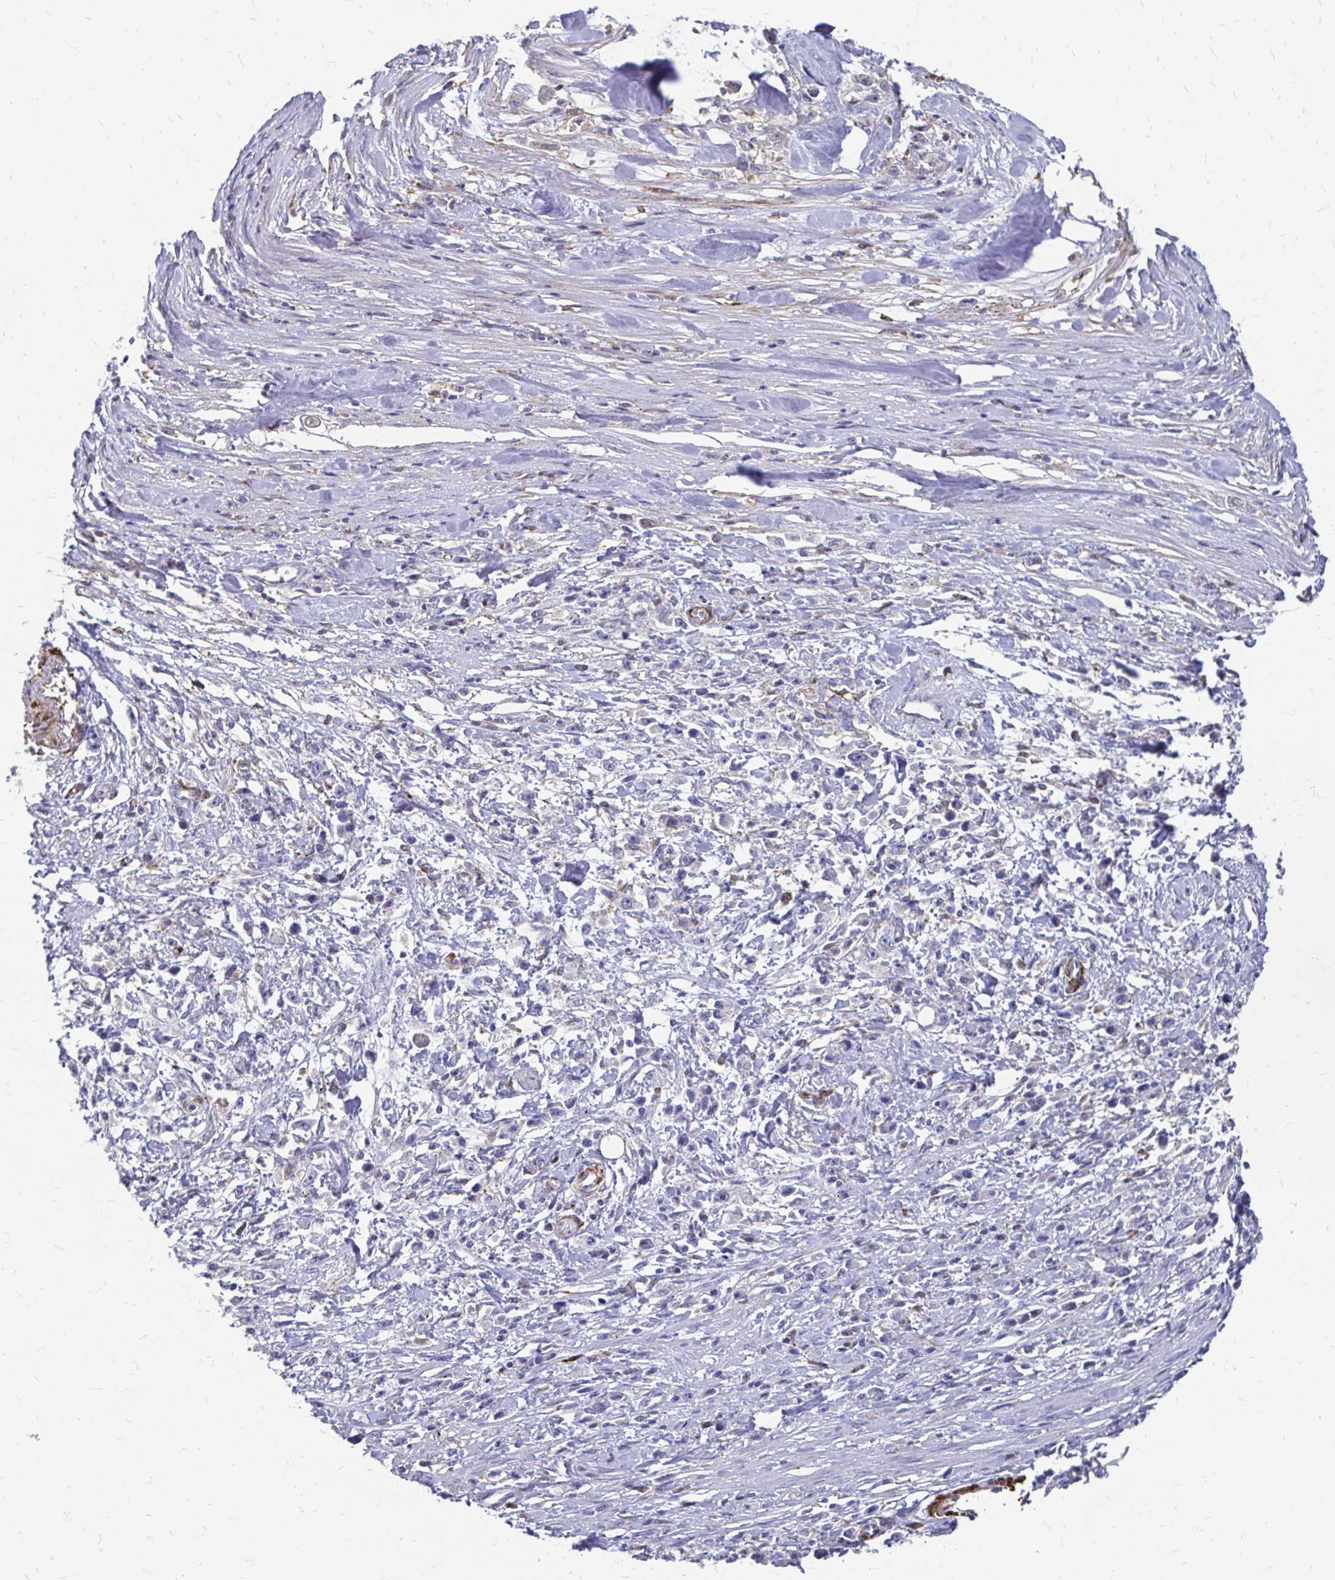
{"staining": {"intensity": "negative", "quantity": "none", "location": "none"}, "tissue": "stomach cancer", "cell_type": "Tumor cells", "image_type": "cancer", "snomed": [{"axis": "morphology", "description": "Adenocarcinoma, NOS"}, {"axis": "topography", "description": "Stomach"}], "caption": "A high-resolution histopathology image shows IHC staining of stomach cancer (adenocarcinoma), which exhibits no significant positivity in tumor cells. Brightfield microscopy of immunohistochemistry (IHC) stained with DAB (3,3'-diaminobenzidine) (brown) and hematoxylin (blue), captured at high magnification.", "gene": "CDKL1", "patient": {"sex": "female", "age": 59}}